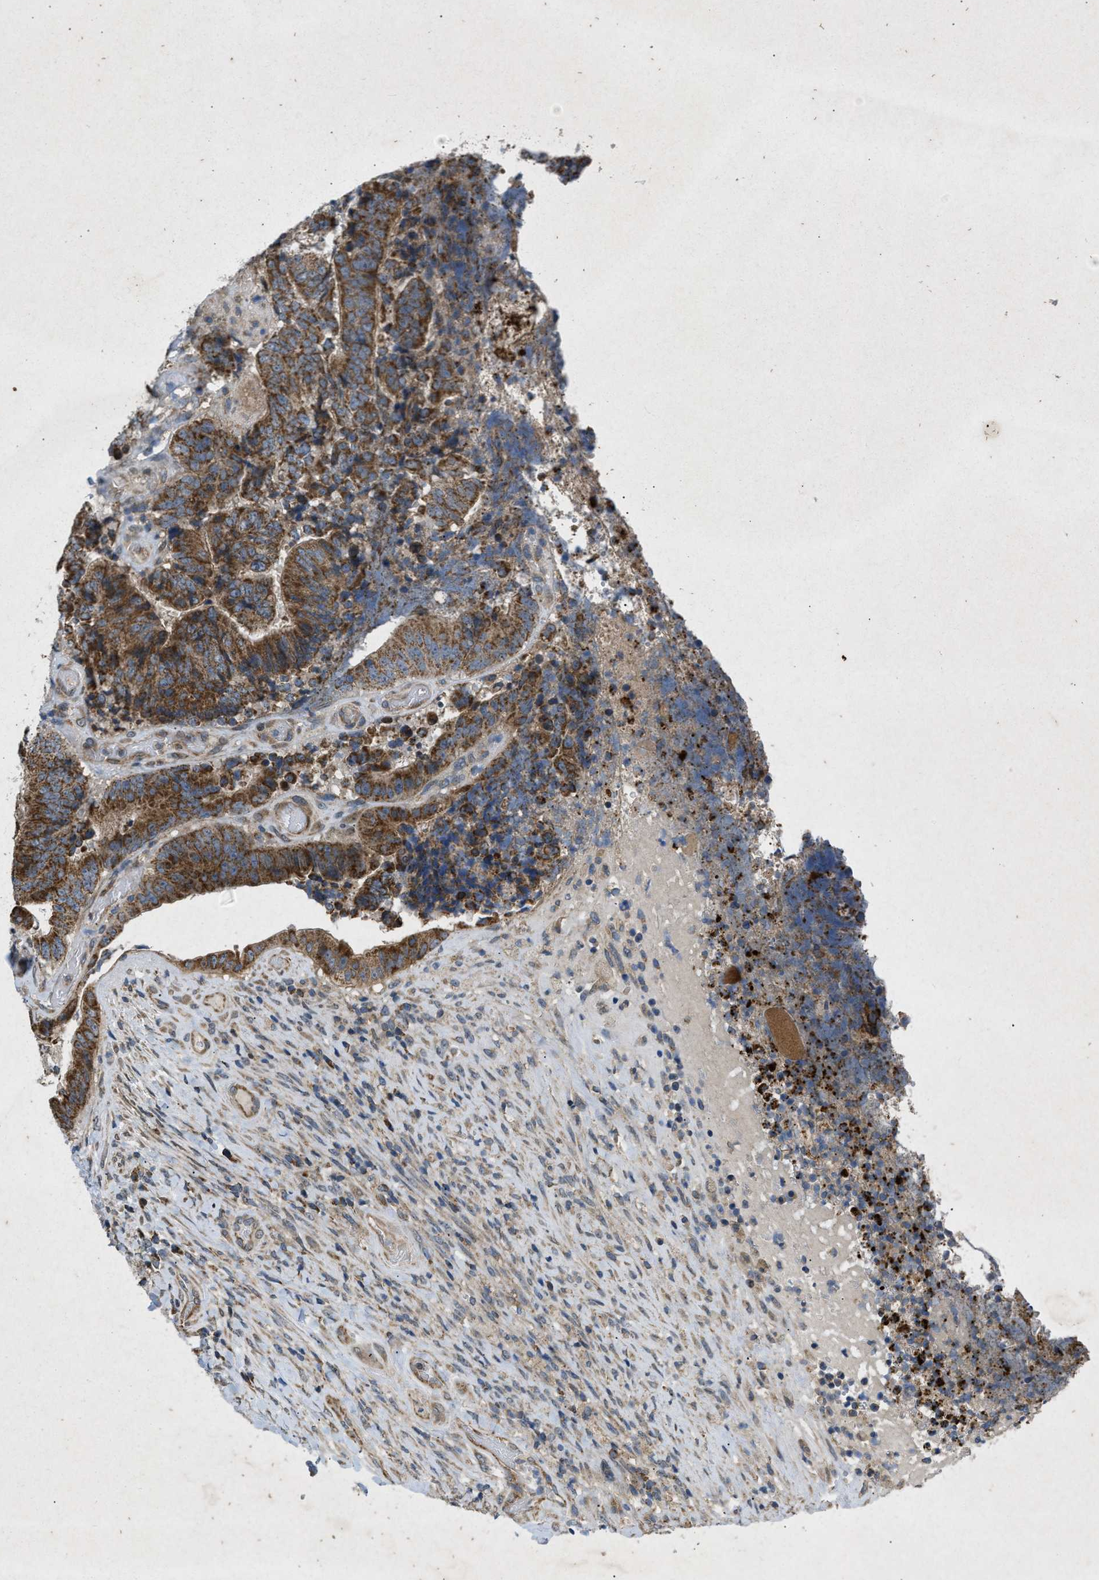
{"staining": {"intensity": "moderate", "quantity": ">75%", "location": "cytoplasmic/membranous"}, "tissue": "colorectal cancer", "cell_type": "Tumor cells", "image_type": "cancer", "snomed": [{"axis": "morphology", "description": "Adenocarcinoma, NOS"}, {"axis": "topography", "description": "Rectum"}], "caption": "Immunohistochemical staining of human adenocarcinoma (colorectal) demonstrates moderate cytoplasmic/membranous protein positivity in about >75% of tumor cells.", "gene": "PRKG2", "patient": {"sex": "male", "age": 72}}